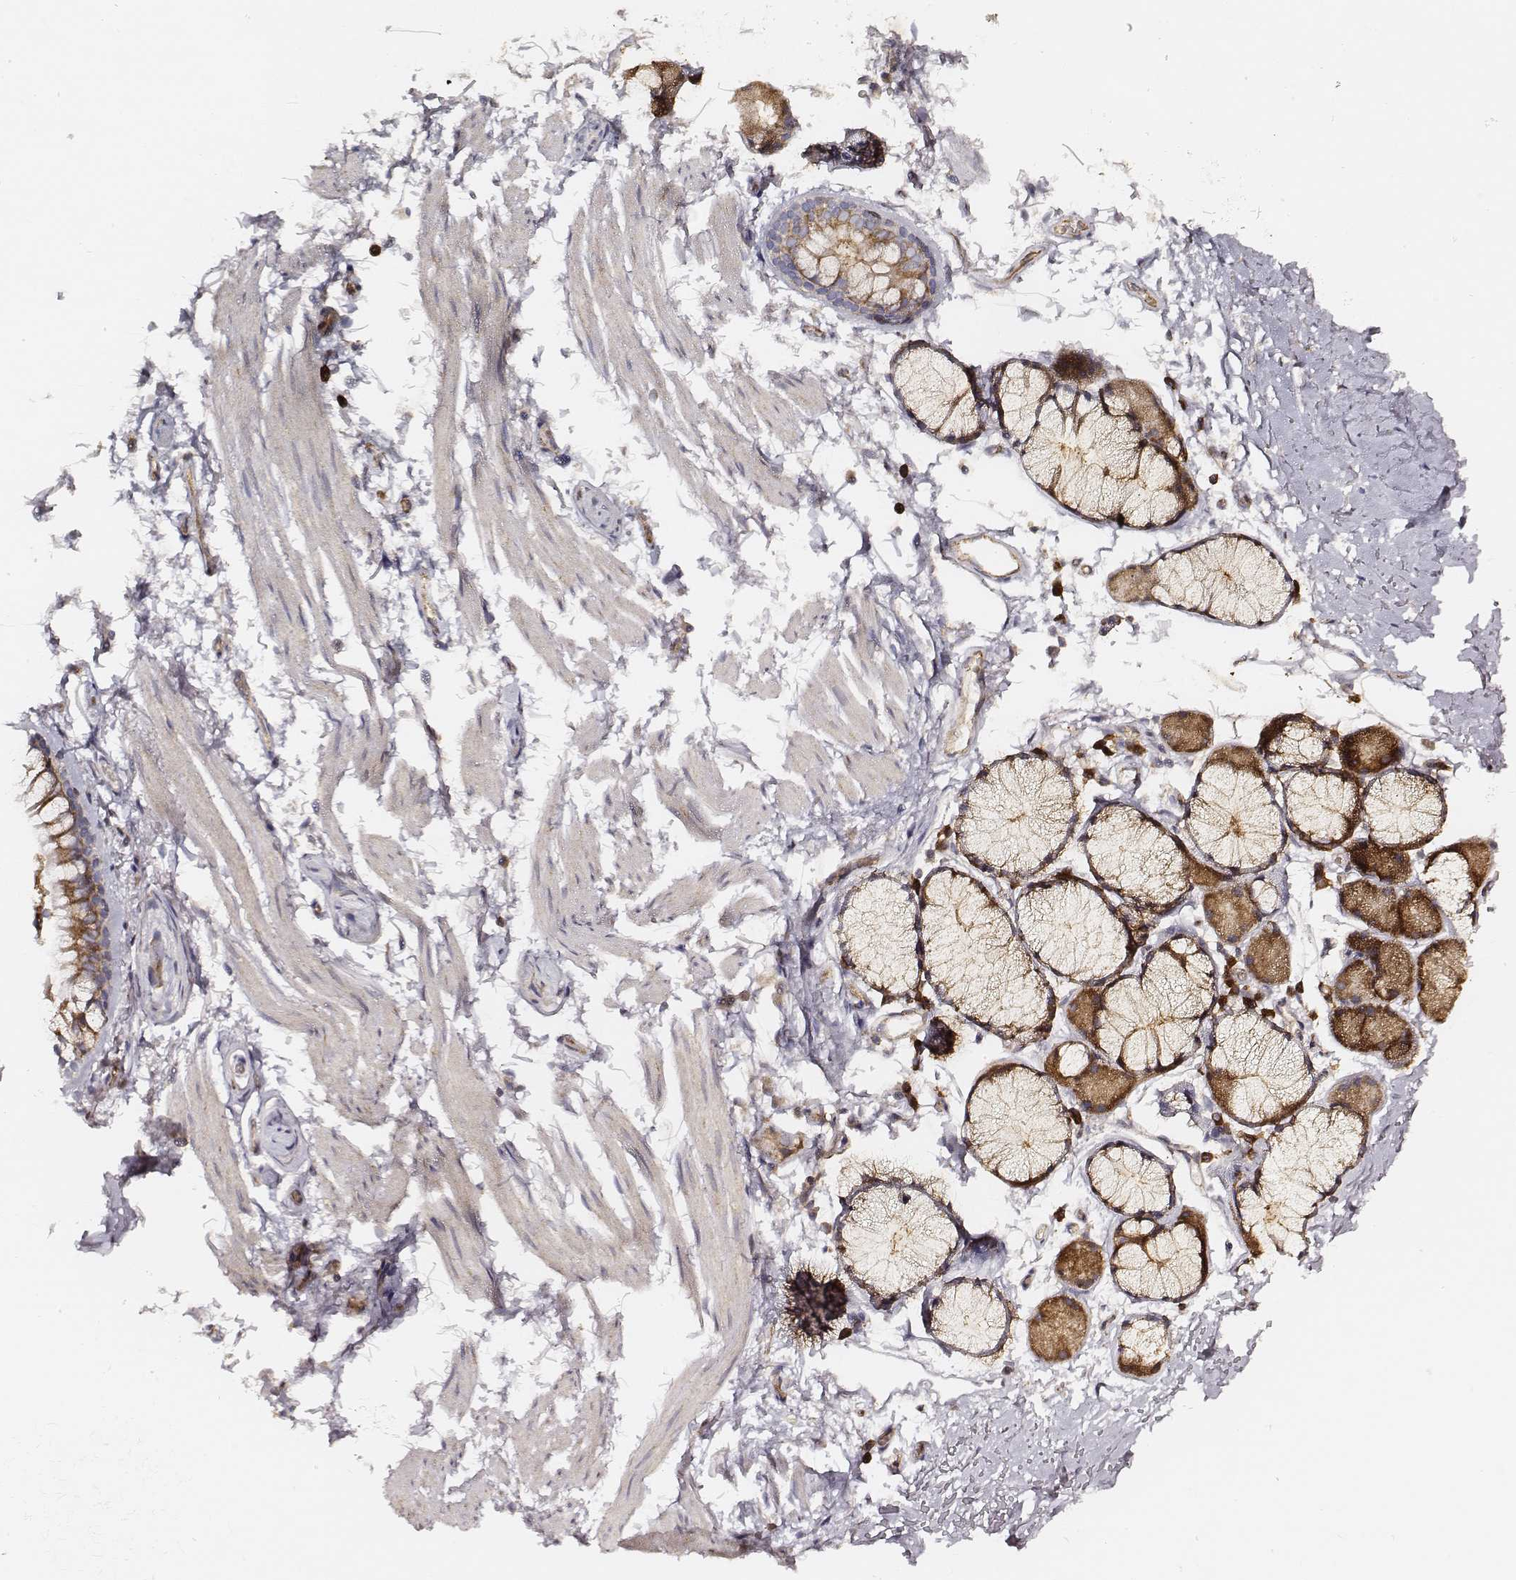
{"staining": {"intensity": "moderate", "quantity": ">75%", "location": "cytoplasmic/membranous"}, "tissue": "adipose tissue", "cell_type": "Adipocytes", "image_type": "normal", "snomed": [{"axis": "morphology", "description": "Normal tissue, NOS"}, {"axis": "topography", "description": "Cartilage tissue"}, {"axis": "topography", "description": "Bronchus"}], "caption": "IHC (DAB (3,3'-diaminobenzidine)) staining of unremarkable human adipose tissue exhibits moderate cytoplasmic/membranous protein positivity in approximately >75% of adipocytes.", "gene": "CARS1", "patient": {"sex": "female", "age": 79}}